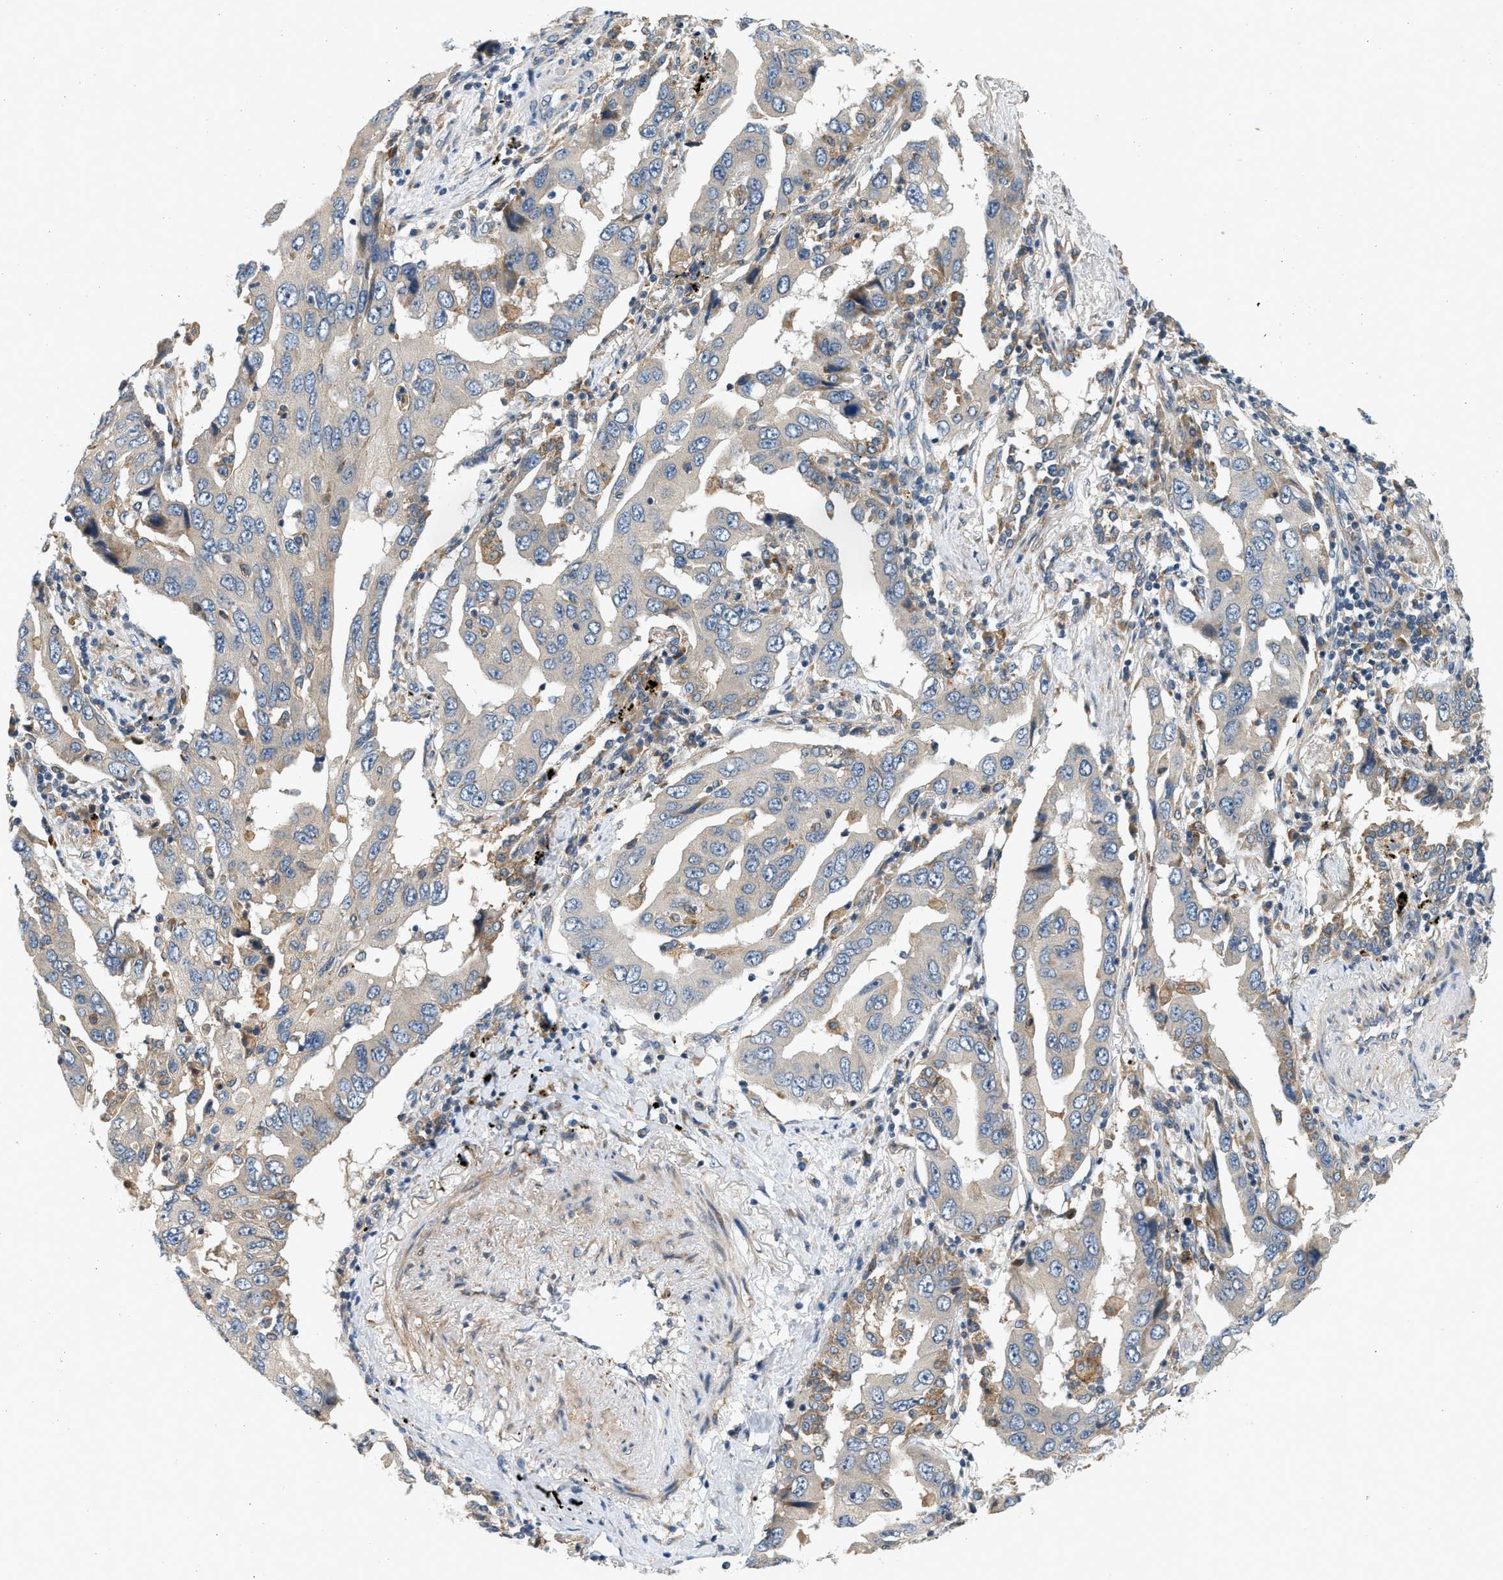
{"staining": {"intensity": "weak", "quantity": "<25%", "location": "cytoplasmic/membranous"}, "tissue": "lung cancer", "cell_type": "Tumor cells", "image_type": "cancer", "snomed": [{"axis": "morphology", "description": "Adenocarcinoma, NOS"}, {"axis": "topography", "description": "Lung"}], "caption": "This is an IHC image of human adenocarcinoma (lung). There is no positivity in tumor cells.", "gene": "KDELR2", "patient": {"sex": "female", "age": 65}}